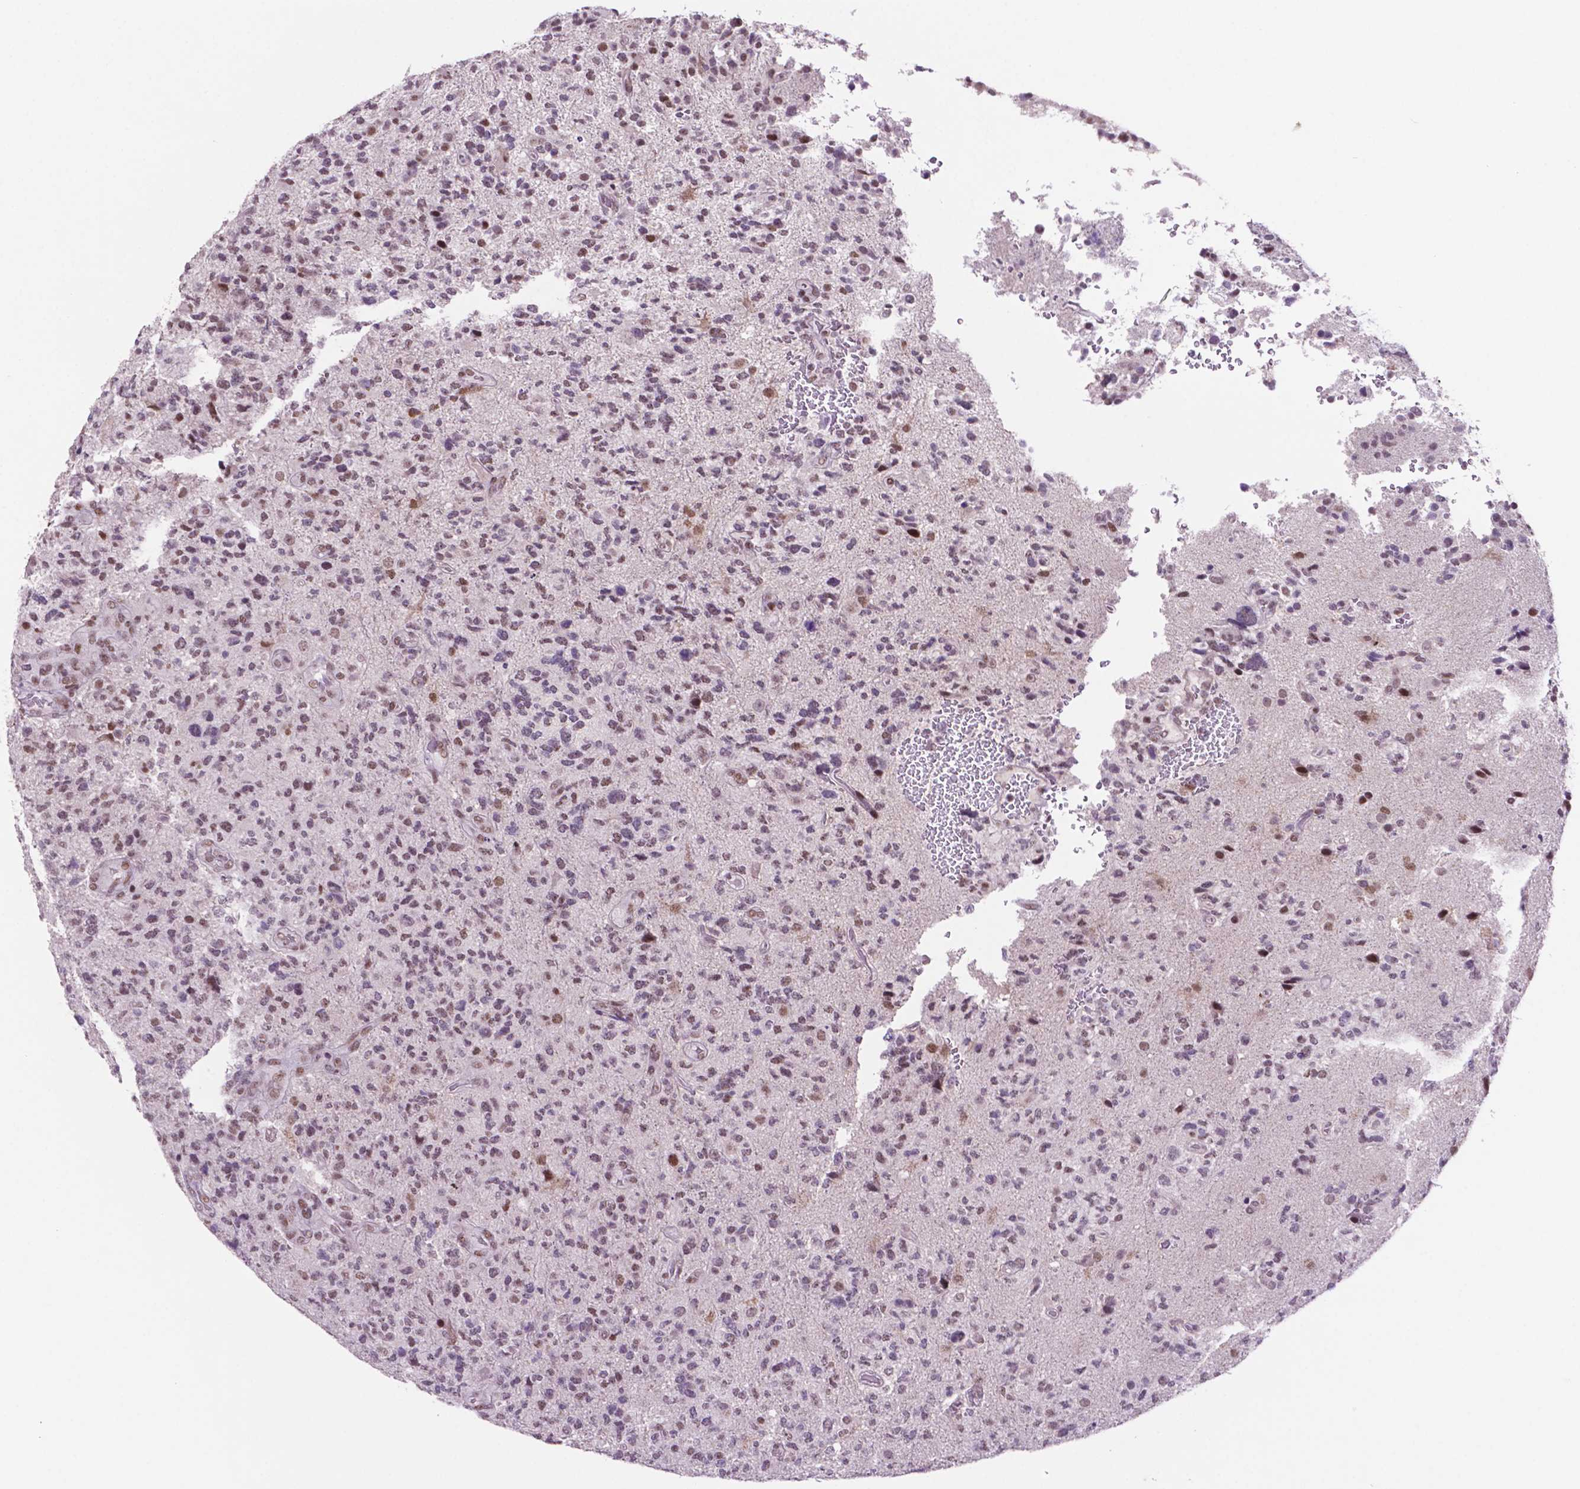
{"staining": {"intensity": "moderate", "quantity": "<25%", "location": "nuclear"}, "tissue": "glioma", "cell_type": "Tumor cells", "image_type": "cancer", "snomed": [{"axis": "morphology", "description": "Glioma, malignant, High grade"}, {"axis": "topography", "description": "Brain"}], "caption": "A high-resolution photomicrograph shows immunohistochemistry (IHC) staining of glioma, which demonstrates moderate nuclear staining in approximately <25% of tumor cells.", "gene": "NCOR1", "patient": {"sex": "female", "age": 71}}